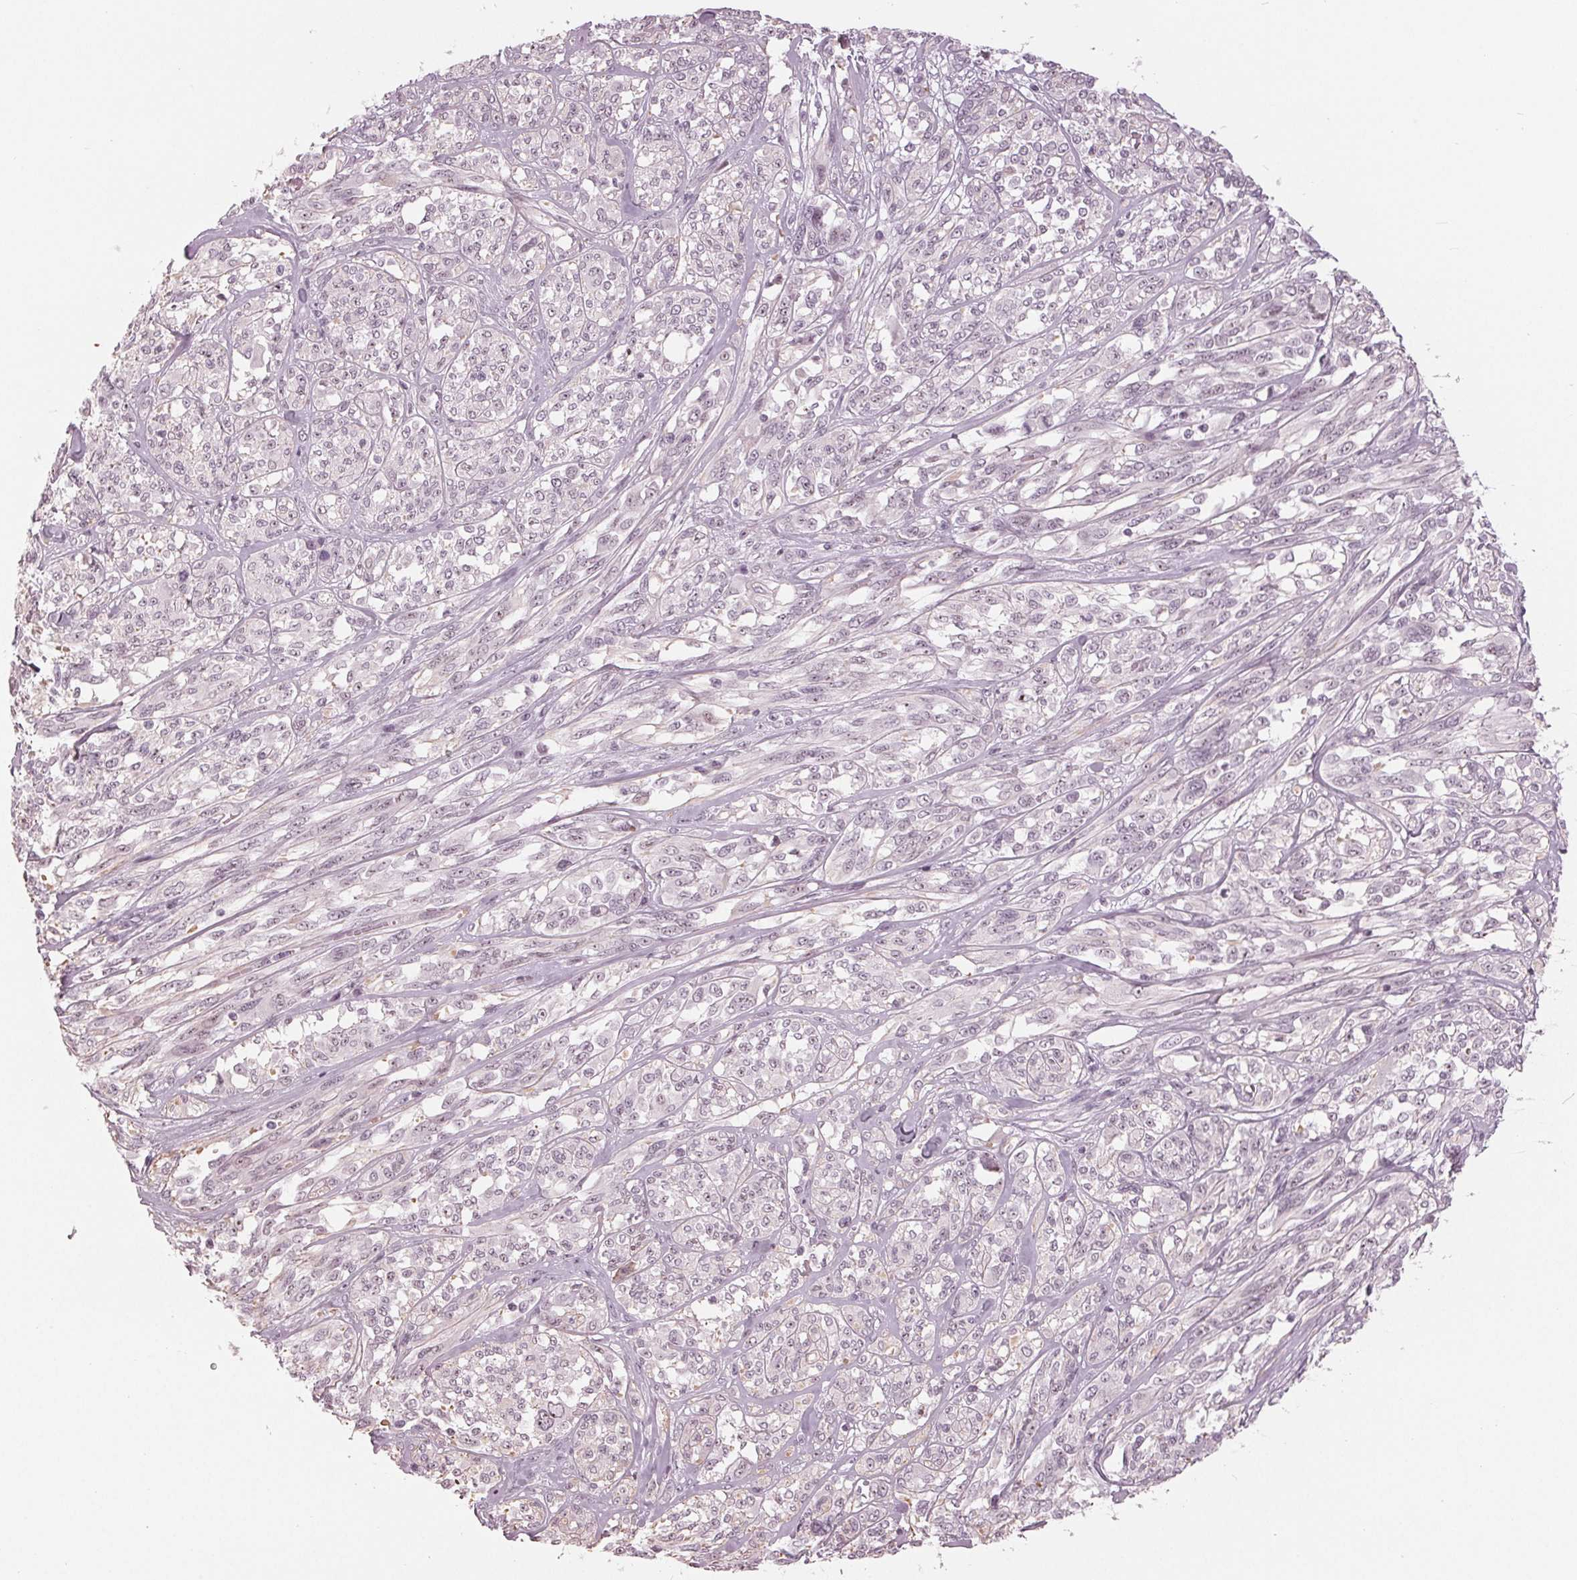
{"staining": {"intensity": "negative", "quantity": "none", "location": "none"}, "tissue": "melanoma", "cell_type": "Tumor cells", "image_type": "cancer", "snomed": [{"axis": "morphology", "description": "Malignant melanoma, NOS"}, {"axis": "topography", "description": "Skin"}], "caption": "An image of melanoma stained for a protein reveals no brown staining in tumor cells. The staining was performed using DAB (3,3'-diaminobenzidine) to visualize the protein expression in brown, while the nuclei were stained in blue with hematoxylin (Magnification: 20x).", "gene": "ADPRHL1", "patient": {"sex": "female", "age": 91}}